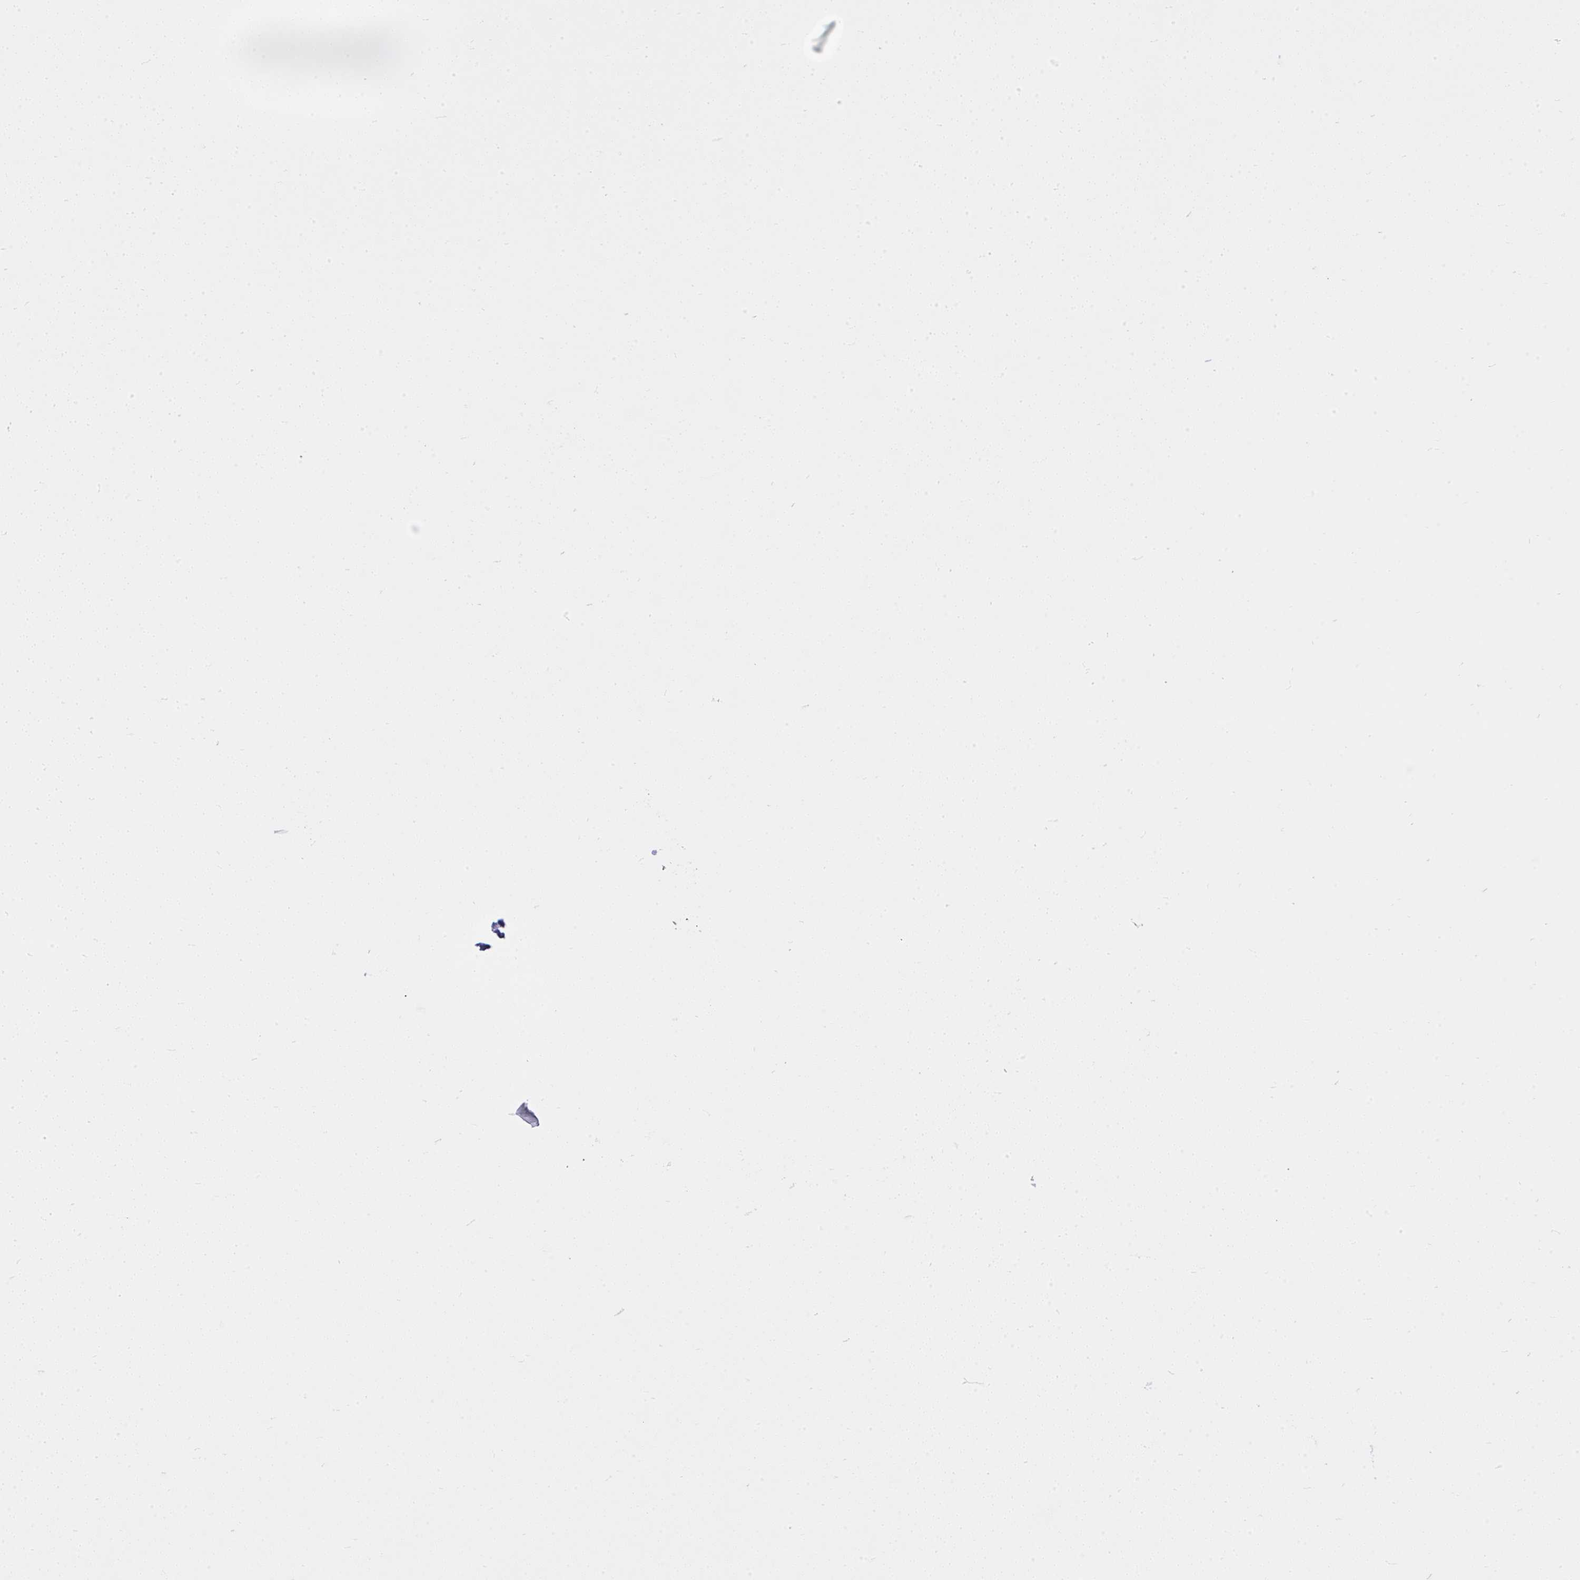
{"staining": {"intensity": "negative", "quantity": "none", "location": "none"}, "tissue": "melanoma", "cell_type": "Tumor cells", "image_type": "cancer", "snomed": [{"axis": "morphology", "description": "Malignant melanoma, NOS"}, {"axis": "topography", "description": "Skin"}], "caption": "High power microscopy photomicrograph of an immunohistochemistry (IHC) histopathology image of malignant melanoma, revealing no significant positivity in tumor cells.", "gene": "MS4A12", "patient": {"sex": "female", "age": 72}}